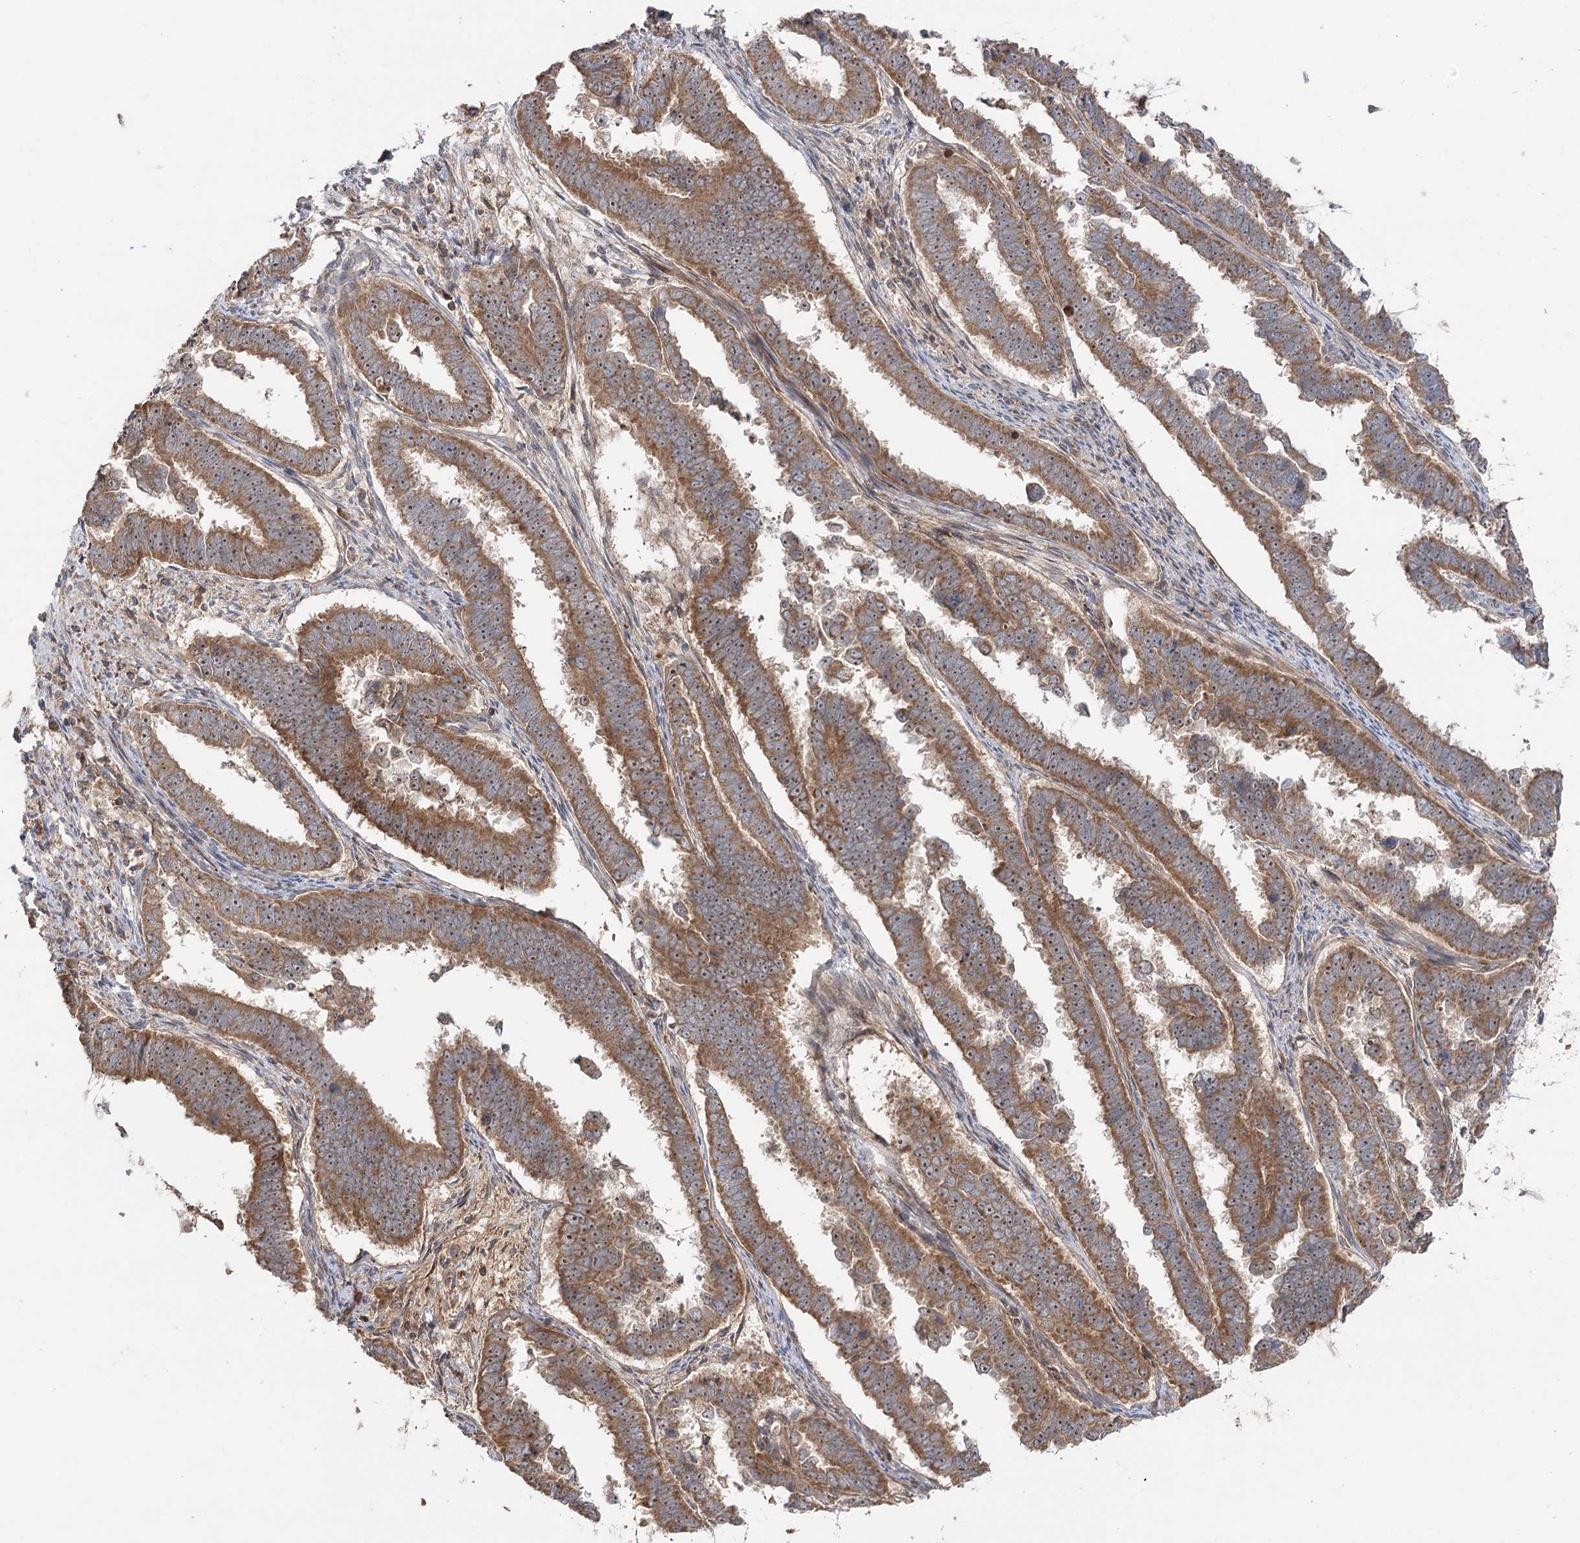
{"staining": {"intensity": "moderate", "quantity": ">75%", "location": "cytoplasmic/membranous,nuclear"}, "tissue": "endometrial cancer", "cell_type": "Tumor cells", "image_type": "cancer", "snomed": [{"axis": "morphology", "description": "Adenocarcinoma, NOS"}, {"axis": "topography", "description": "Endometrium"}], "caption": "An IHC photomicrograph of neoplastic tissue is shown. Protein staining in brown shows moderate cytoplasmic/membranous and nuclear positivity in adenocarcinoma (endometrial) within tumor cells. (DAB (3,3'-diaminobenzidine) = brown stain, brightfield microscopy at high magnification).", "gene": "RAPGEF6", "patient": {"sex": "female", "age": 75}}